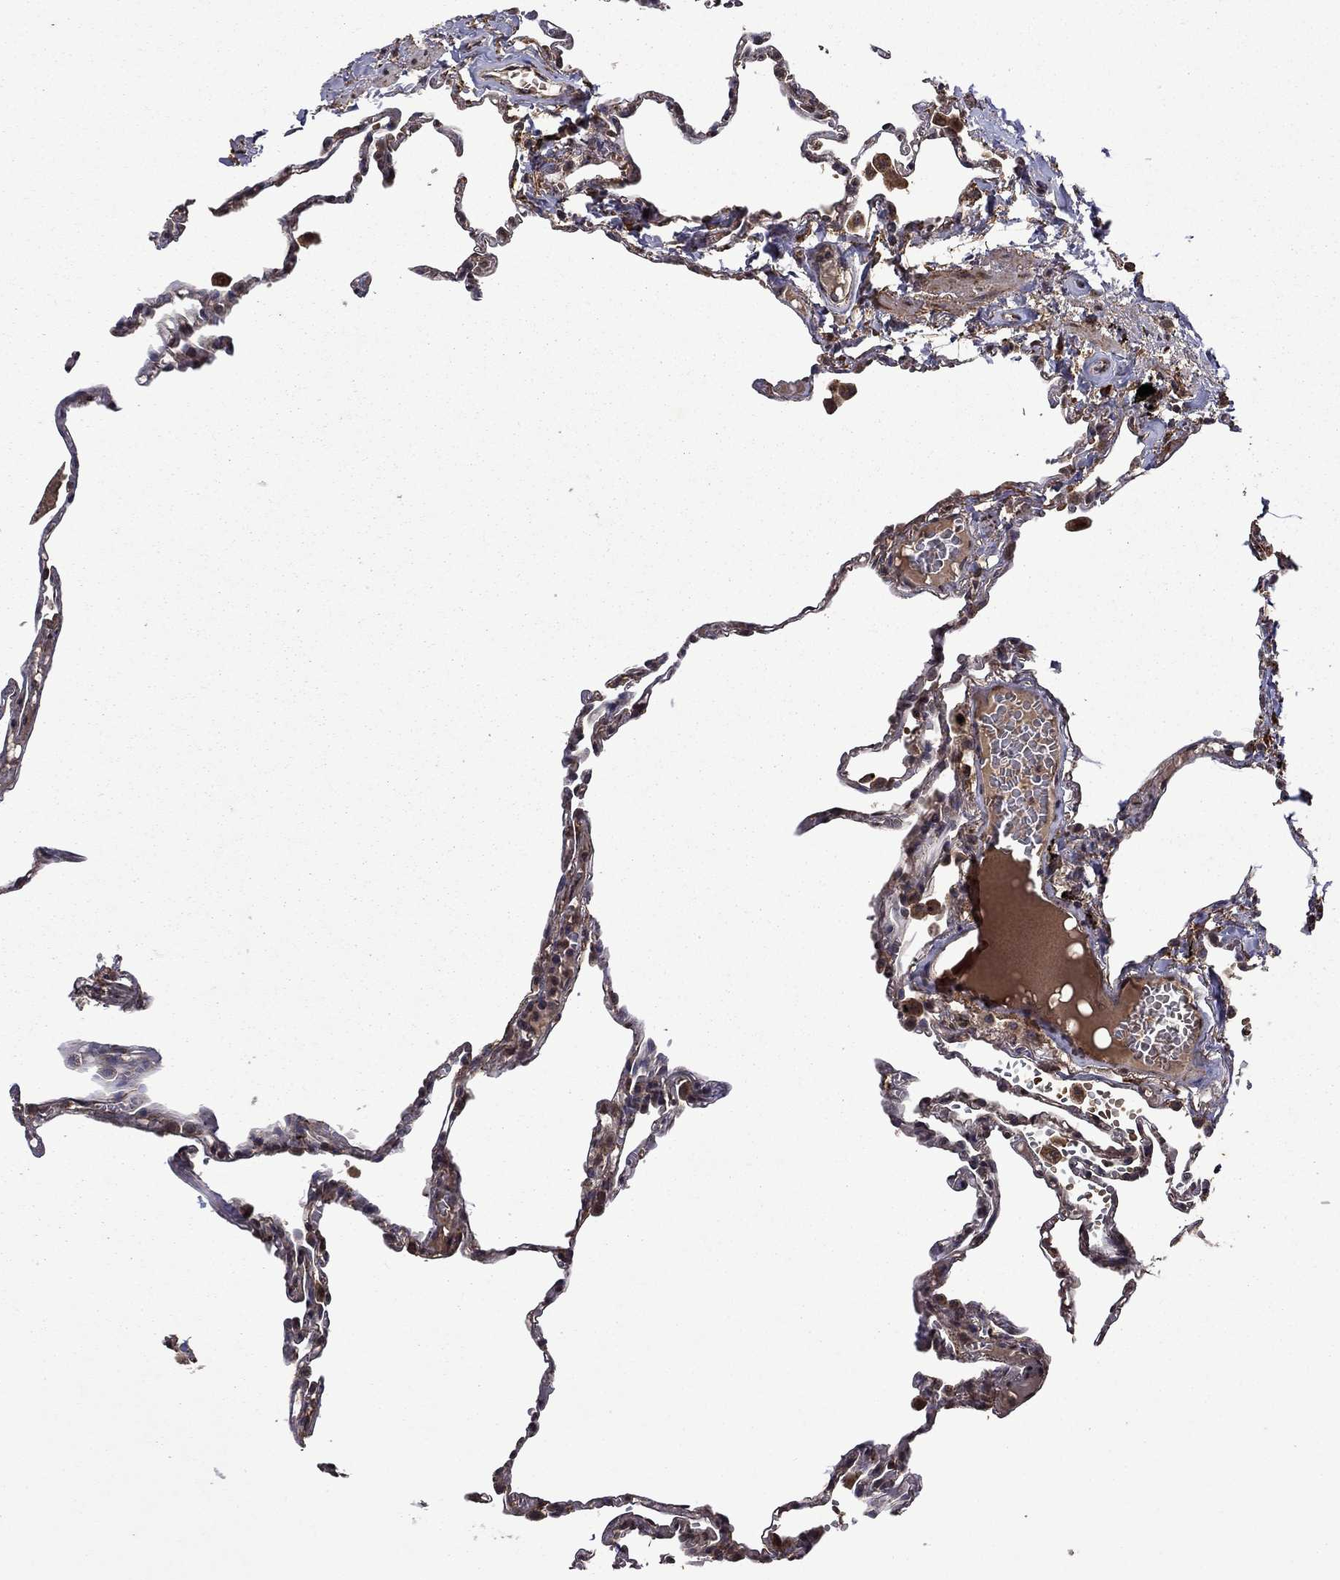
{"staining": {"intensity": "moderate", "quantity": ">75%", "location": "cytoplasmic/membranous"}, "tissue": "lung", "cell_type": "Alveolar cells", "image_type": "normal", "snomed": [{"axis": "morphology", "description": "Normal tissue, NOS"}, {"axis": "topography", "description": "Lung"}], "caption": "A histopathology image of lung stained for a protein displays moderate cytoplasmic/membranous brown staining in alveolar cells. (IHC, brightfield microscopy, high magnification).", "gene": "ITM2B", "patient": {"sex": "male", "age": 78}}